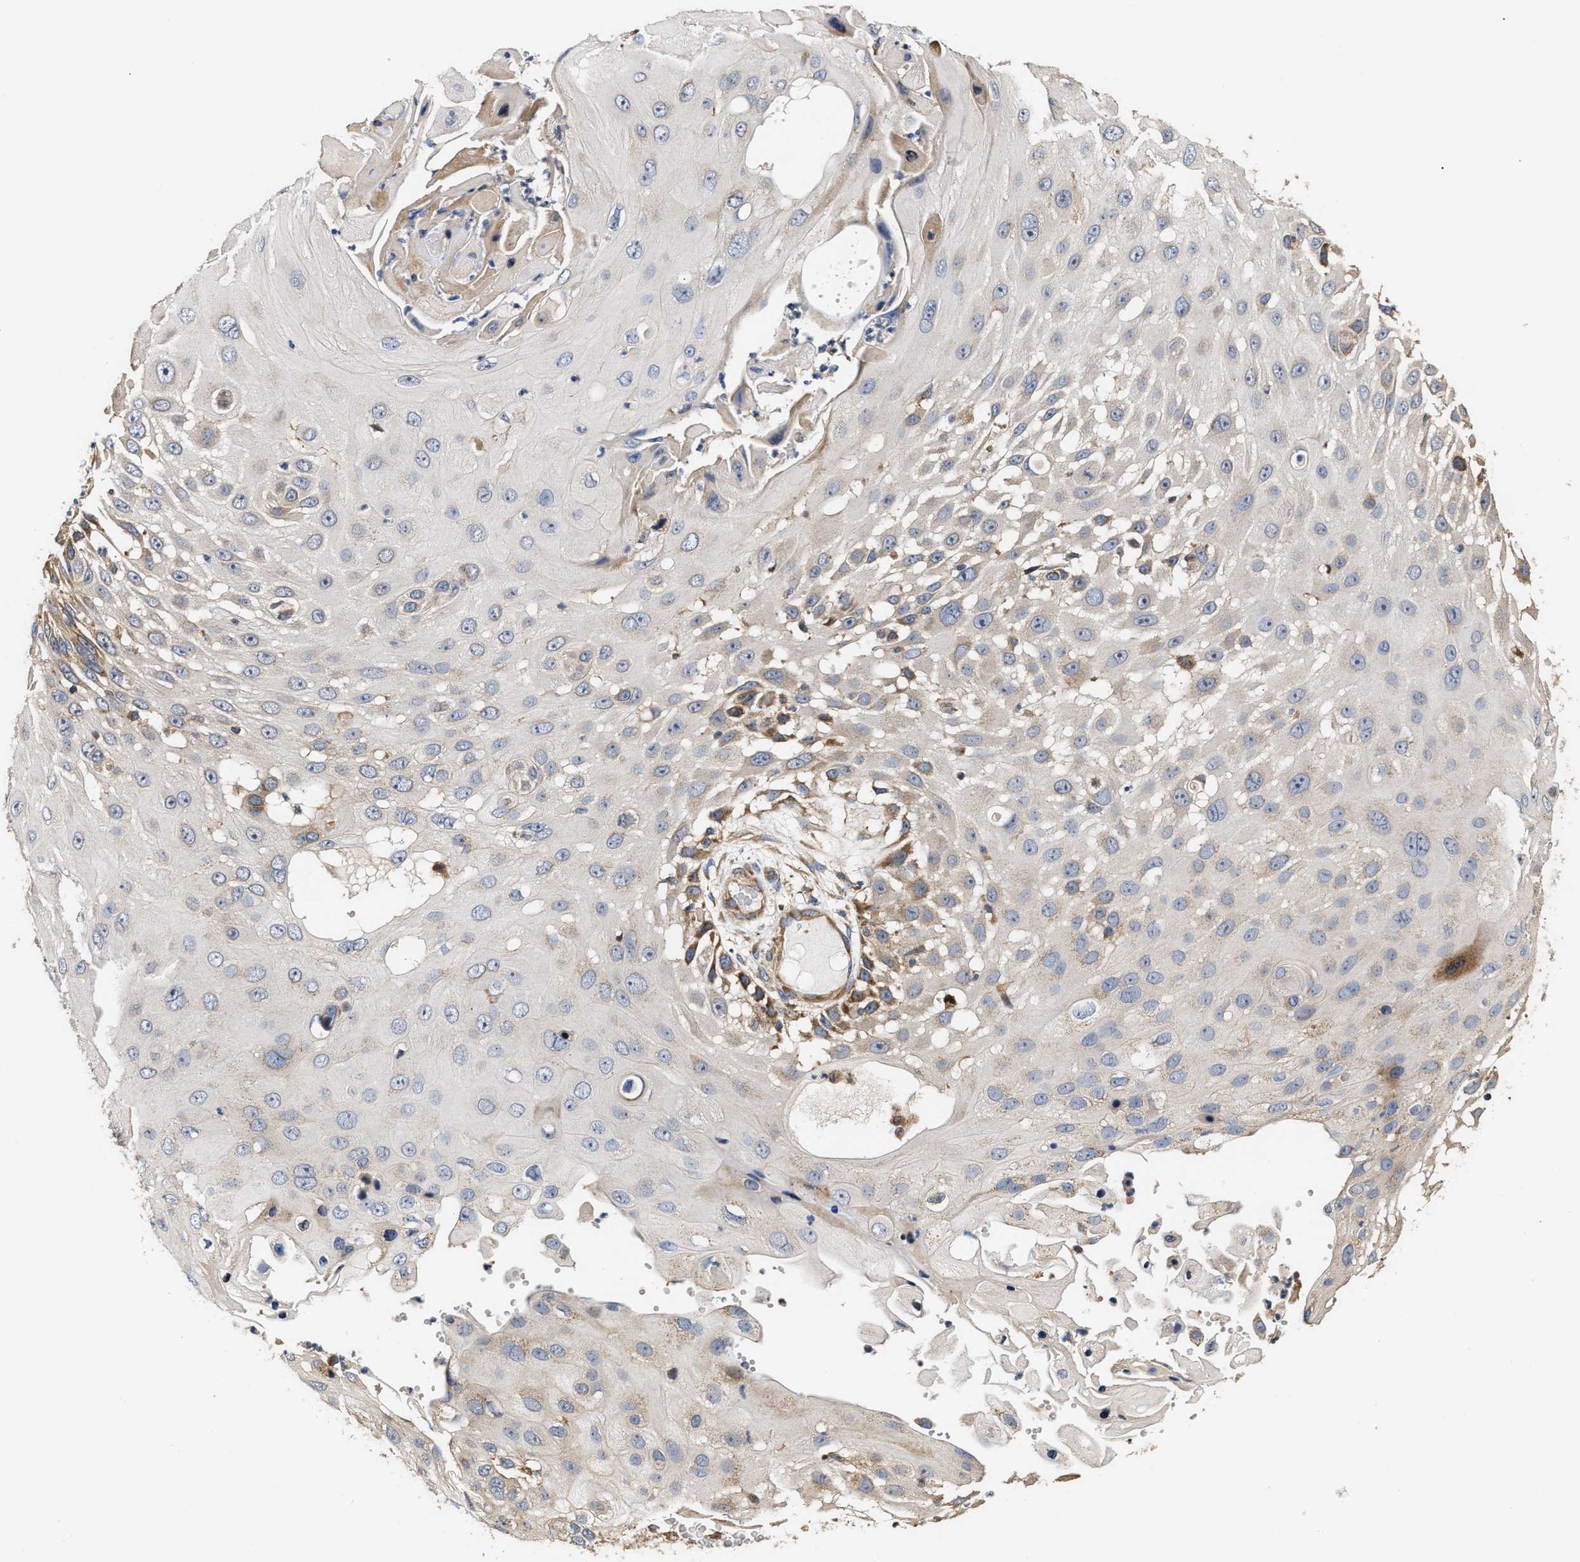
{"staining": {"intensity": "weak", "quantity": "<25%", "location": "cytoplasmic/membranous,nuclear"}, "tissue": "skin cancer", "cell_type": "Tumor cells", "image_type": "cancer", "snomed": [{"axis": "morphology", "description": "Squamous cell carcinoma, NOS"}, {"axis": "topography", "description": "Skin"}], "caption": "Photomicrograph shows no significant protein staining in tumor cells of skin cancer (squamous cell carcinoma).", "gene": "CLIP2", "patient": {"sex": "female", "age": 44}}